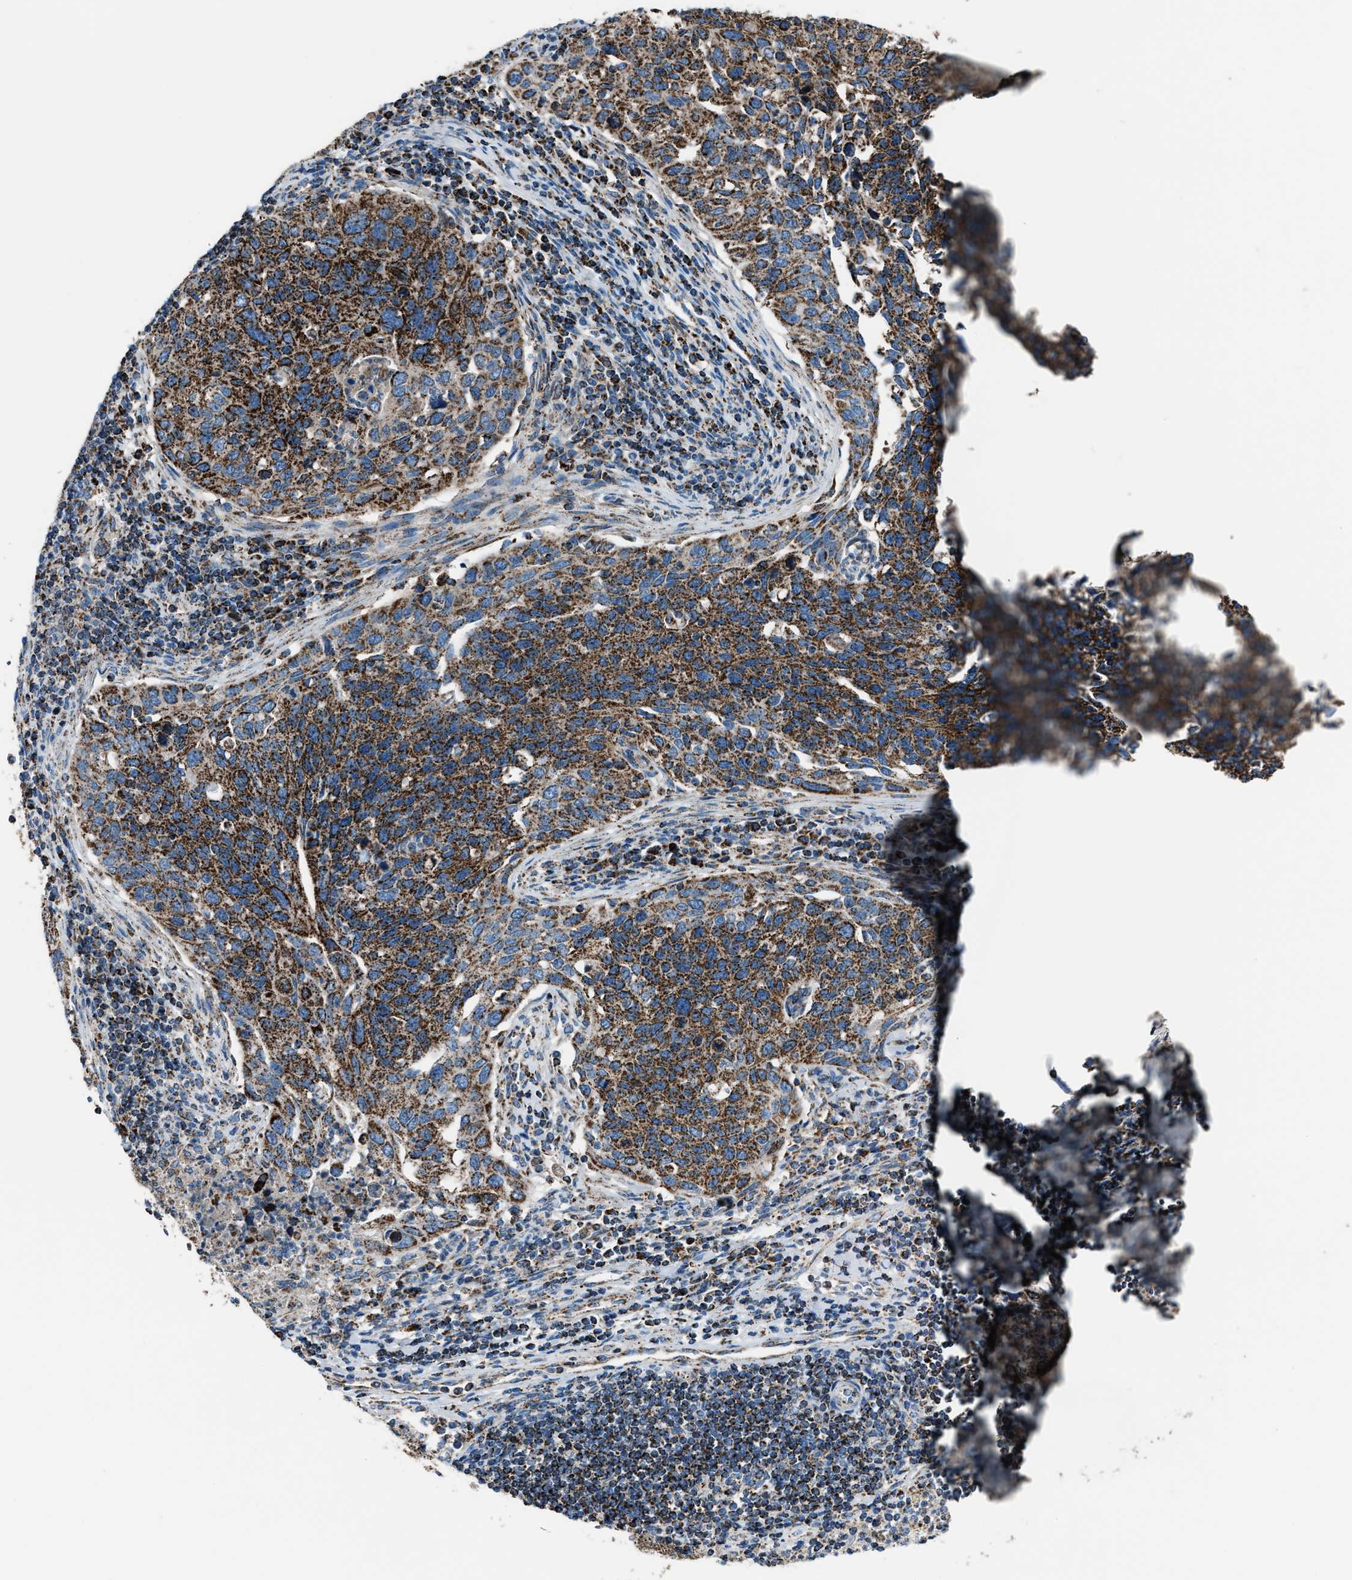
{"staining": {"intensity": "strong", "quantity": ">75%", "location": "cytoplasmic/membranous"}, "tissue": "cervical cancer", "cell_type": "Tumor cells", "image_type": "cancer", "snomed": [{"axis": "morphology", "description": "Squamous cell carcinoma, NOS"}, {"axis": "topography", "description": "Cervix"}], "caption": "Cervical squamous cell carcinoma tissue shows strong cytoplasmic/membranous staining in about >75% of tumor cells, visualized by immunohistochemistry. The protein is stained brown, and the nuclei are stained in blue (DAB (3,3'-diaminobenzidine) IHC with brightfield microscopy, high magnification).", "gene": "MDH2", "patient": {"sex": "female", "age": 53}}